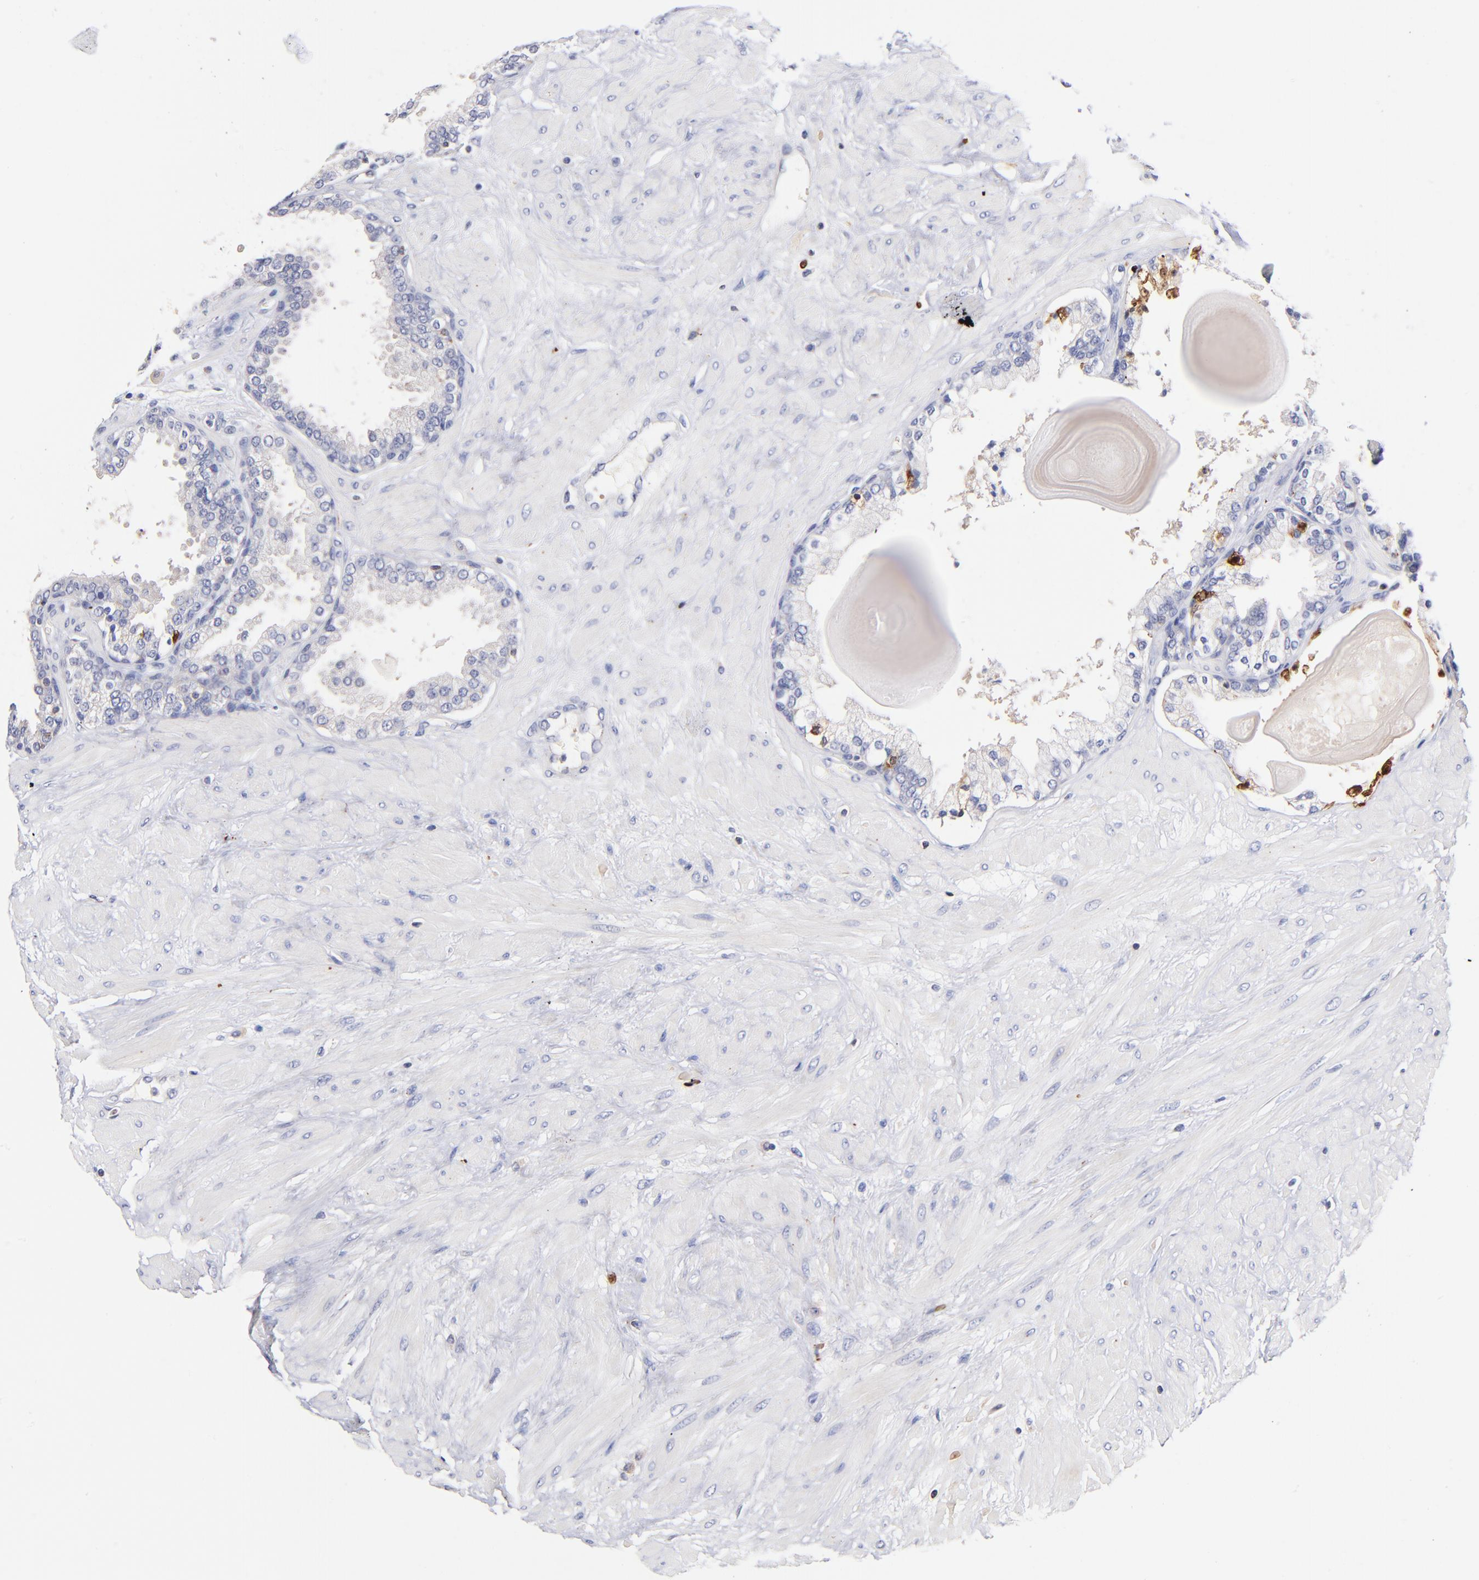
{"staining": {"intensity": "negative", "quantity": "none", "location": "none"}, "tissue": "prostate", "cell_type": "Glandular cells", "image_type": "normal", "snomed": [{"axis": "morphology", "description": "Normal tissue, NOS"}, {"axis": "topography", "description": "Prostate"}], "caption": "Human prostate stained for a protein using immunohistochemistry displays no expression in glandular cells.", "gene": "KREMEN2", "patient": {"sex": "male", "age": 51}}